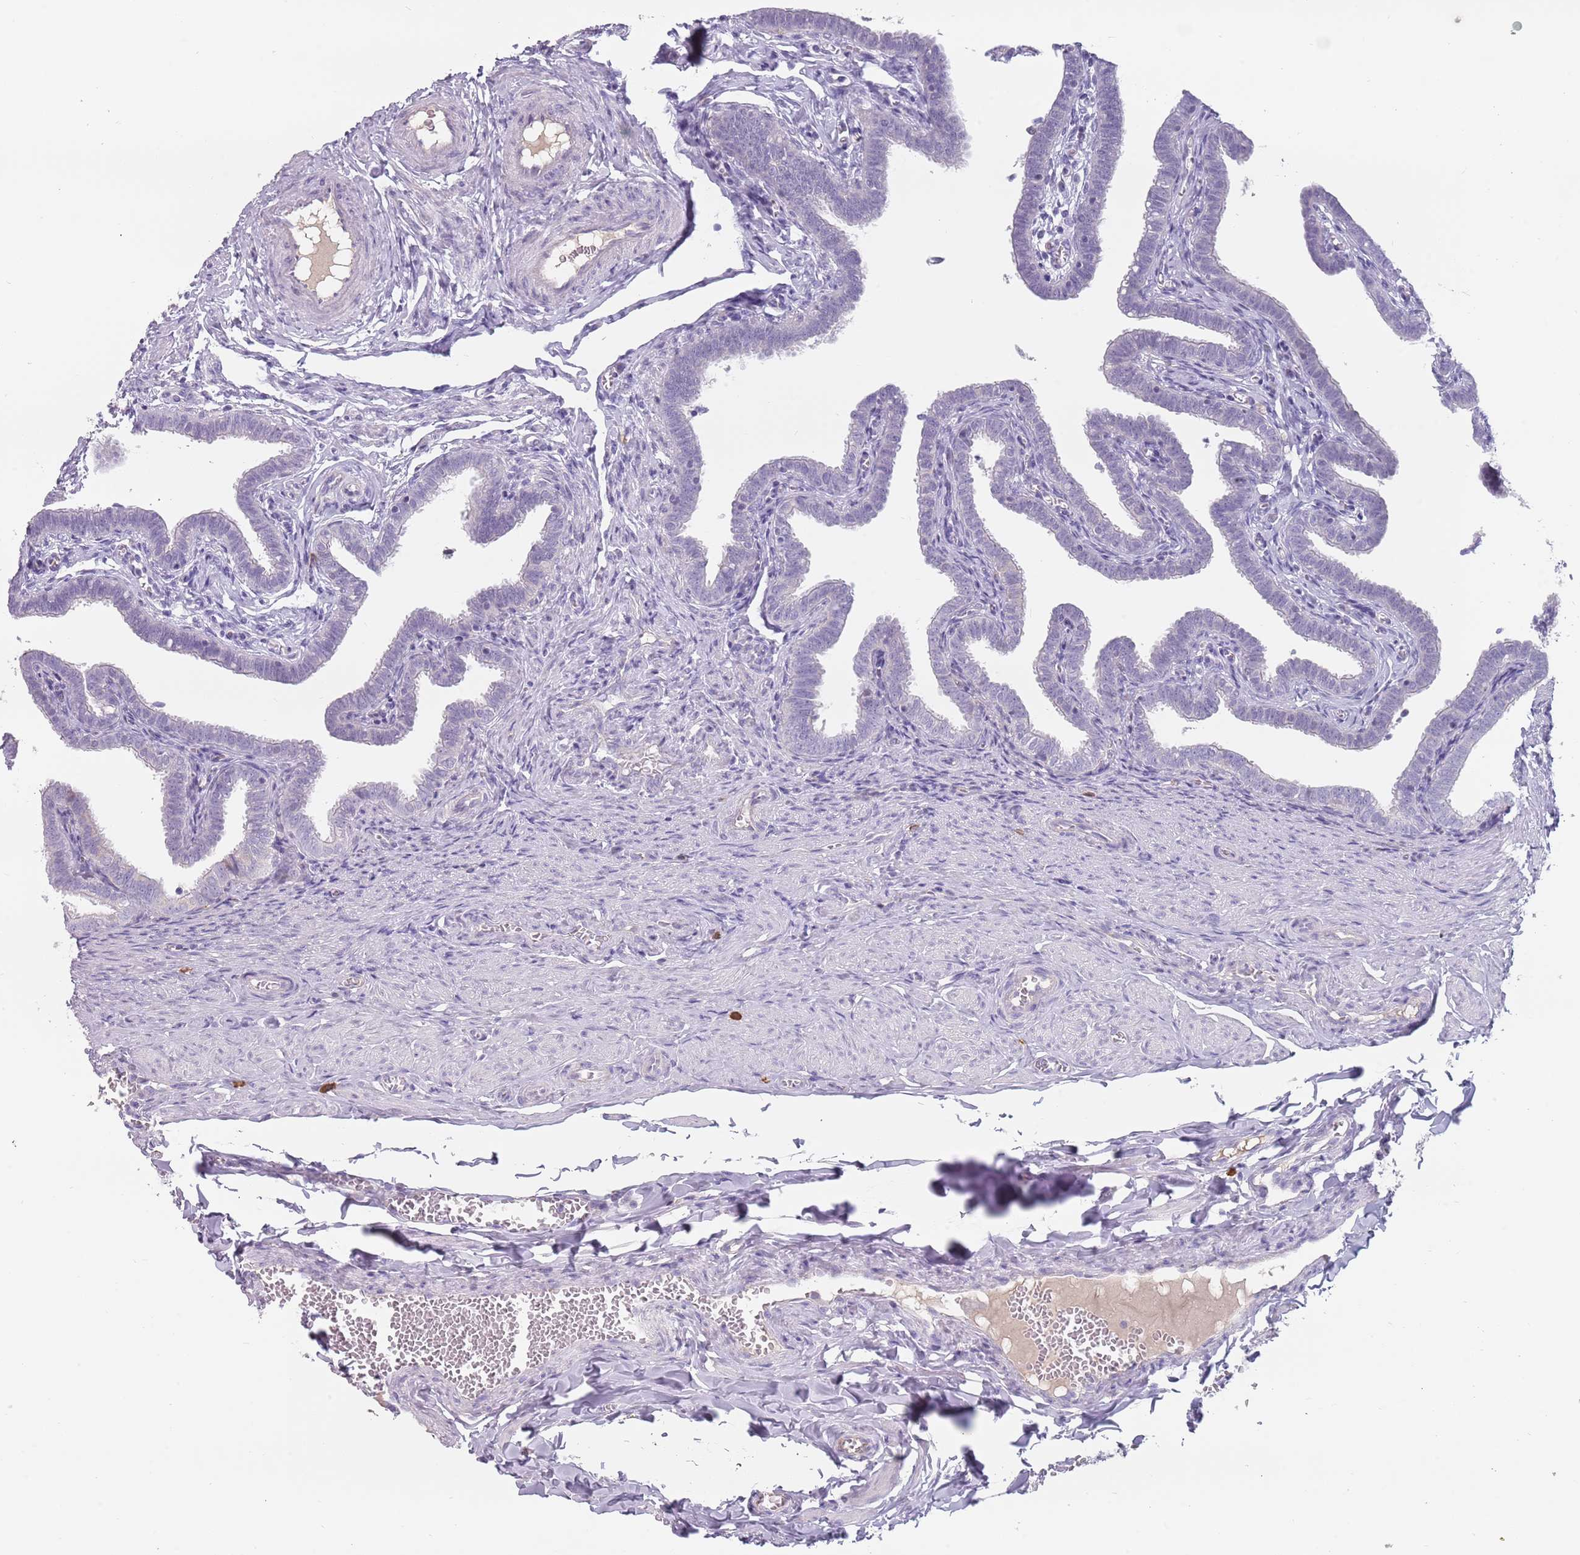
{"staining": {"intensity": "negative", "quantity": "none", "location": "none"}, "tissue": "fallopian tube", "cell_type": "Glandular cells", "image_type": "normal", "snomed": [{"axis": "morphology", "description": "Normal tissue, NOS"}, {"axis": "topography", "description": "Fallopian tube"}], "caption": "Histopathology image shows no significant protein staining in glandular cells of normal fallopian tube.", "gene": "DDX4", "patient": {"sex": "female", "age": 36}}